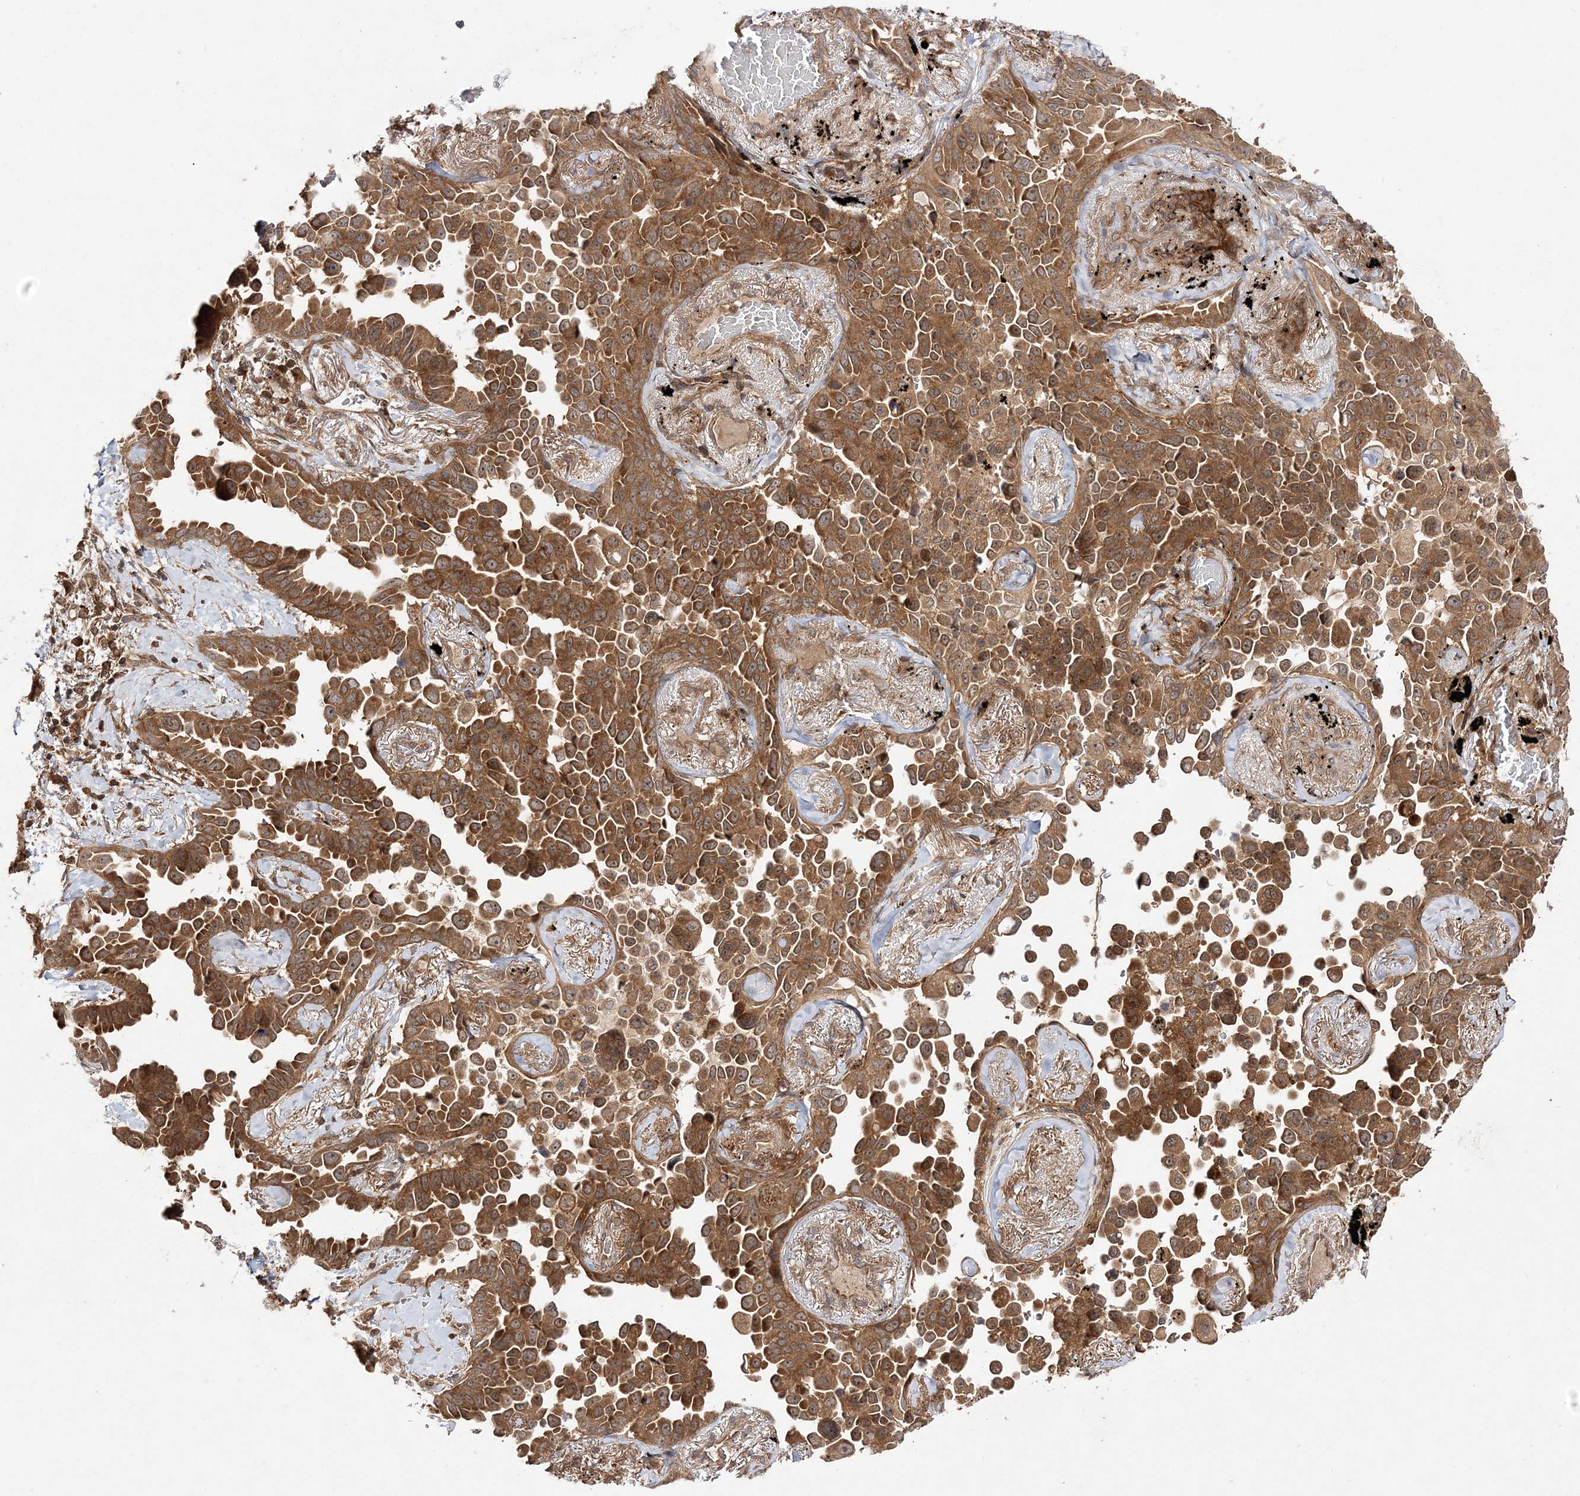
{"staining": {"intensity": "moderate", "quantity": ">75%", "location": "cytoplasmic/membranous"}, "tissue": "lung cancer", "cell_type": "Tumor cells", "image_type": "cancer", "snomed": [{"axis": "morphology", "description": "Adenocarcinoma, NOS"}, {"axis": "topography", "description": "Lung"}], "caption": "Protein staining shows moderate cytoplasmic/membranous staining in about >75% of tumor cells in adenocarcinoma (lung).", "gene": "TMEM9B", "patient": {"sex": "female", "age": 67}}